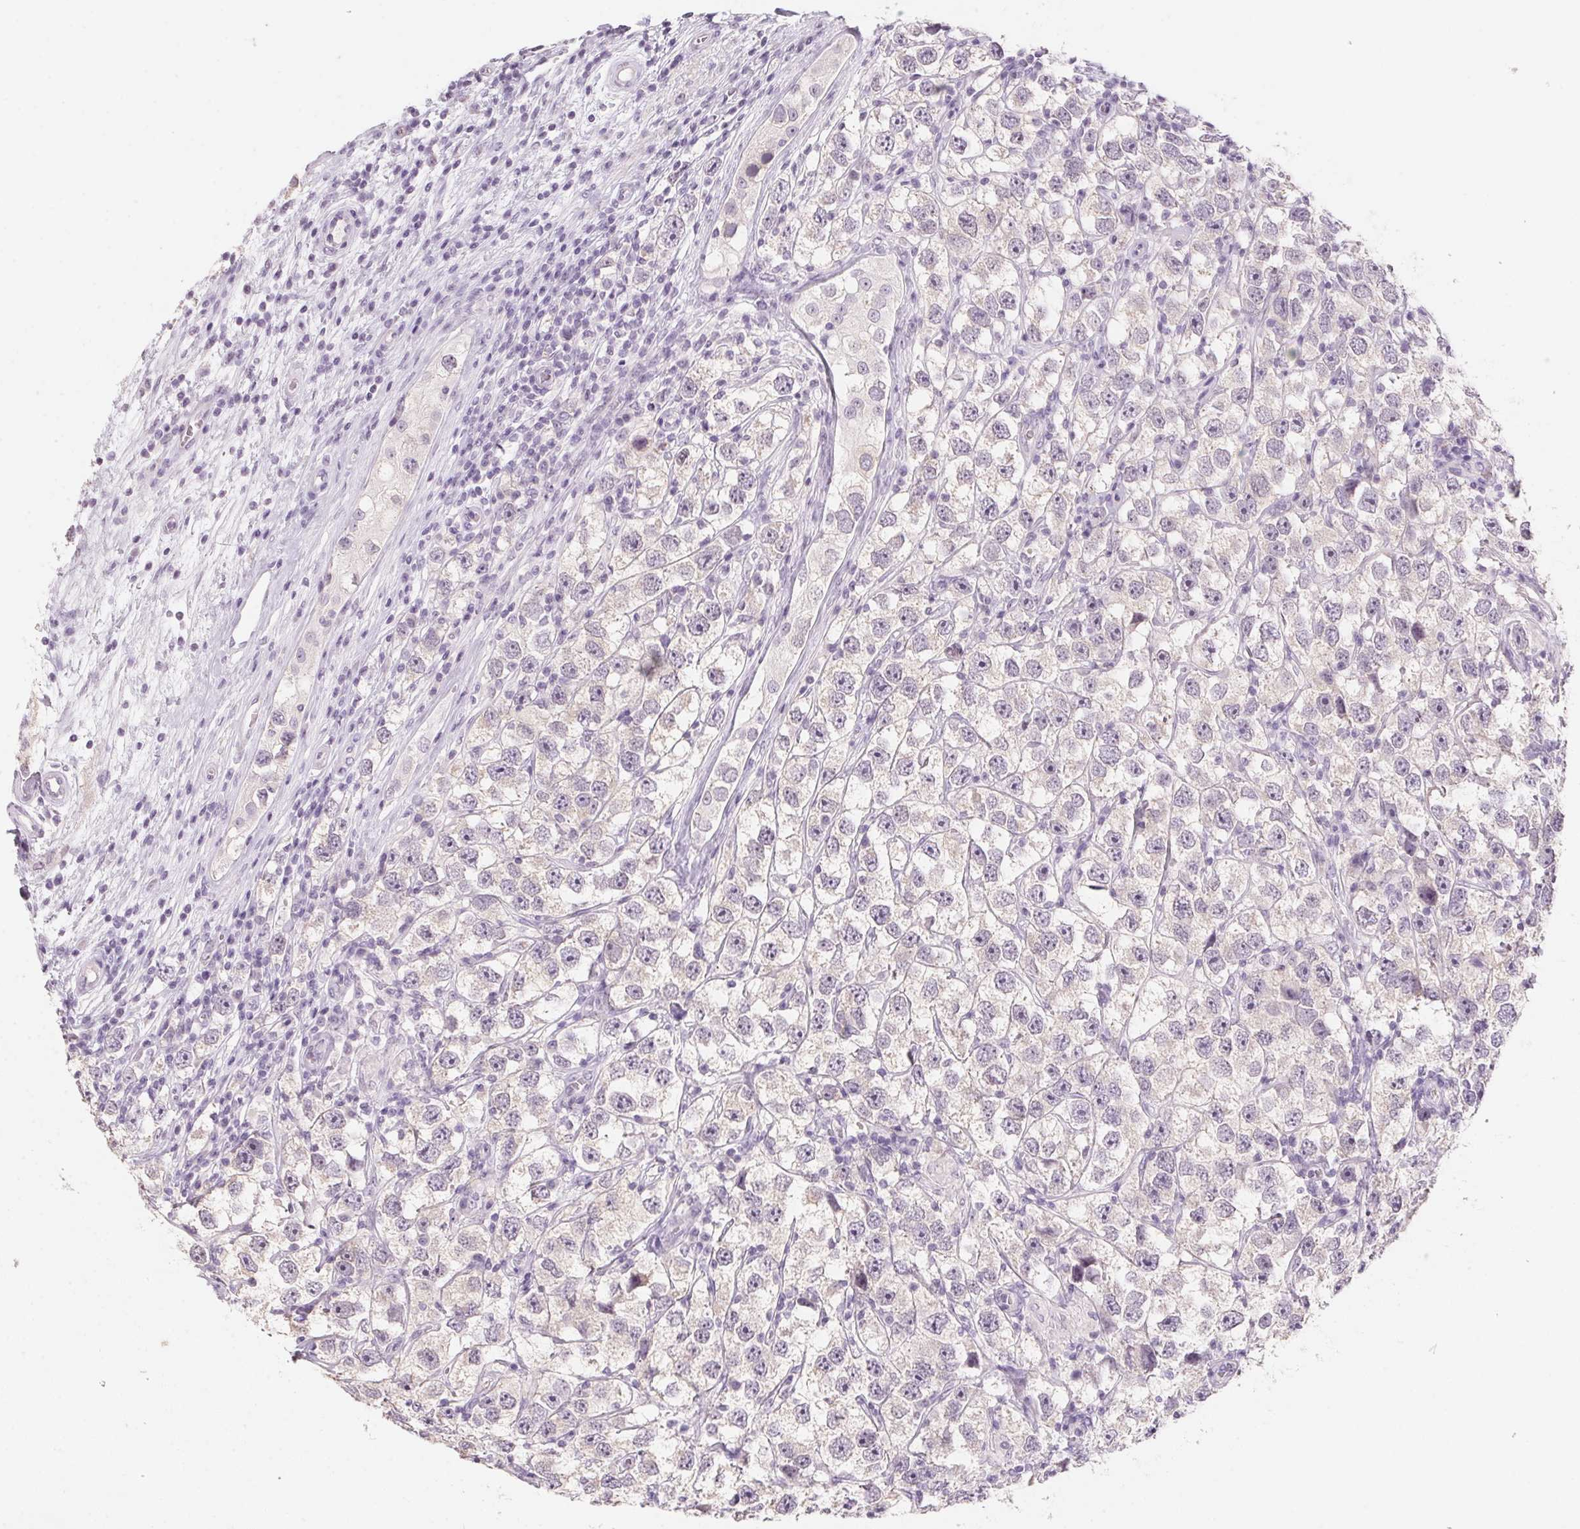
{"staining": {"intensity": "negative", "quantity": "none", "location": "none"}, "tissue": "testis cancer", "cell_type": "Tumor cells", "image_type": "cancer", "snomed": [{"axis": "morphology", "description": "Seminoma, NOS"}, {"axis": "topography", "description": "Testis"}], "caption": "A micrograph of human testis cancer (seminoma) is negative for staining in tumor cells.", "gene": "CAPZA3", "patient": {"sex": "male", "age": 26}}